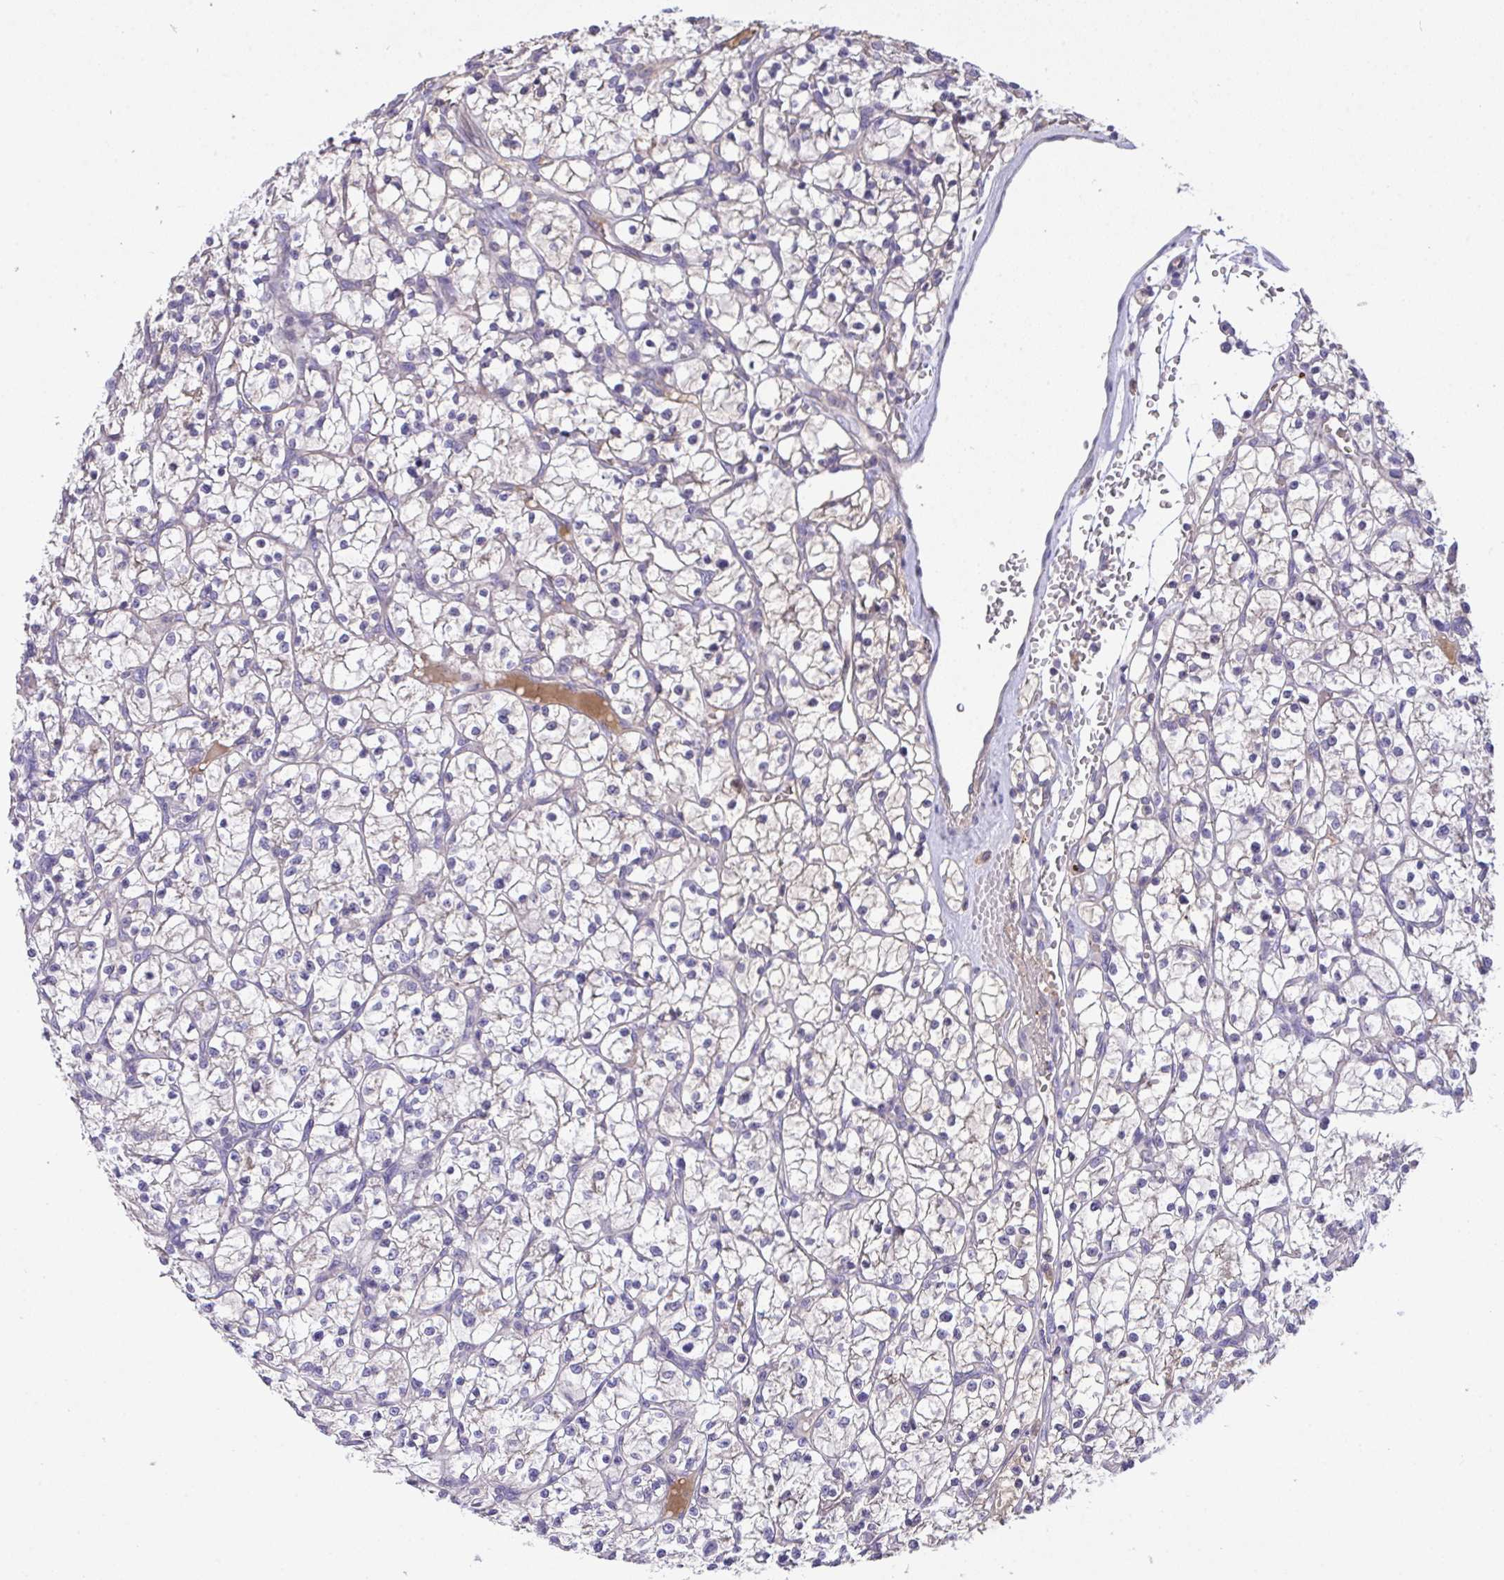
{"staining": {"intensity": "negative", "quantity": "none", "location": "none"}, "tissue": "renal cancer", "cell_type": "Tumor cells", "image_type": "cancer", "snomed": [{"axis": "morphology", "description": "Adenocarcinoma, NOS"}, {"axis": "topography", "description": "Kidney"}], "caption": "DAB immunohistochemical staining of human renal cancer (adenocarcinoma) reveals no significant positivity in tumor cells. (Brightfield microscopy of DAB IHC at high magnification).", "gene": "ZNF581", "patient": {"sex": "female", "age": 64}}